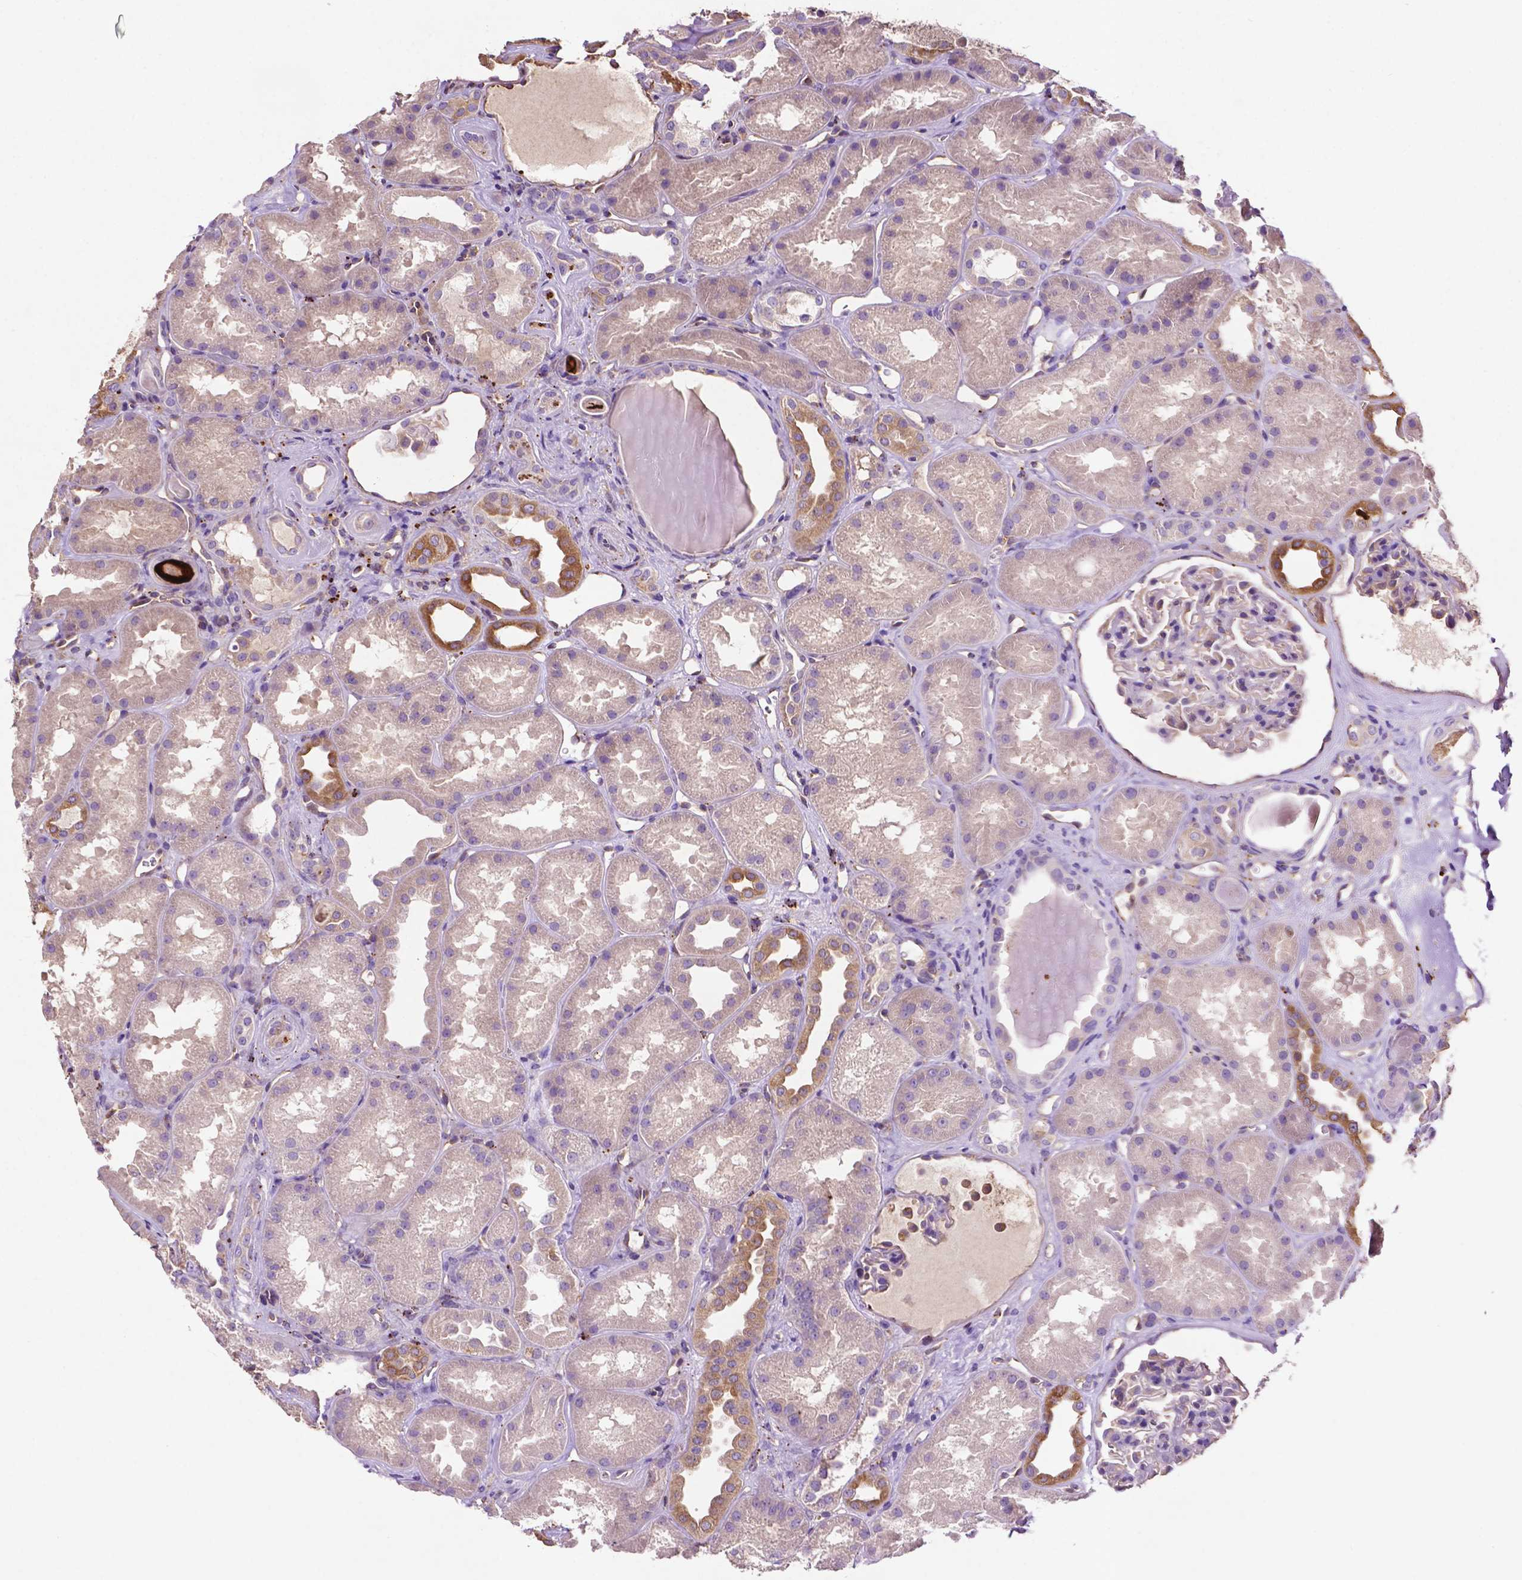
{"staining": {"intensity": "negative", "quantity": "none", "location": "none"}, "tissue": "kidney", "cell_type": "Cells in glomeruli", "image_type": "normal", "snomed": [{"axis": "morphology", "description": "Normal tissue, NOS"}, {"axis": "topography", "description": "Kidney"}], "caption": "IHC image of normal kidney stained for a protein (brown), which reveals no expression in cells in glomeruli.", "gene": "GDPD5", "patient": {"sex": "male", "age": 61}}